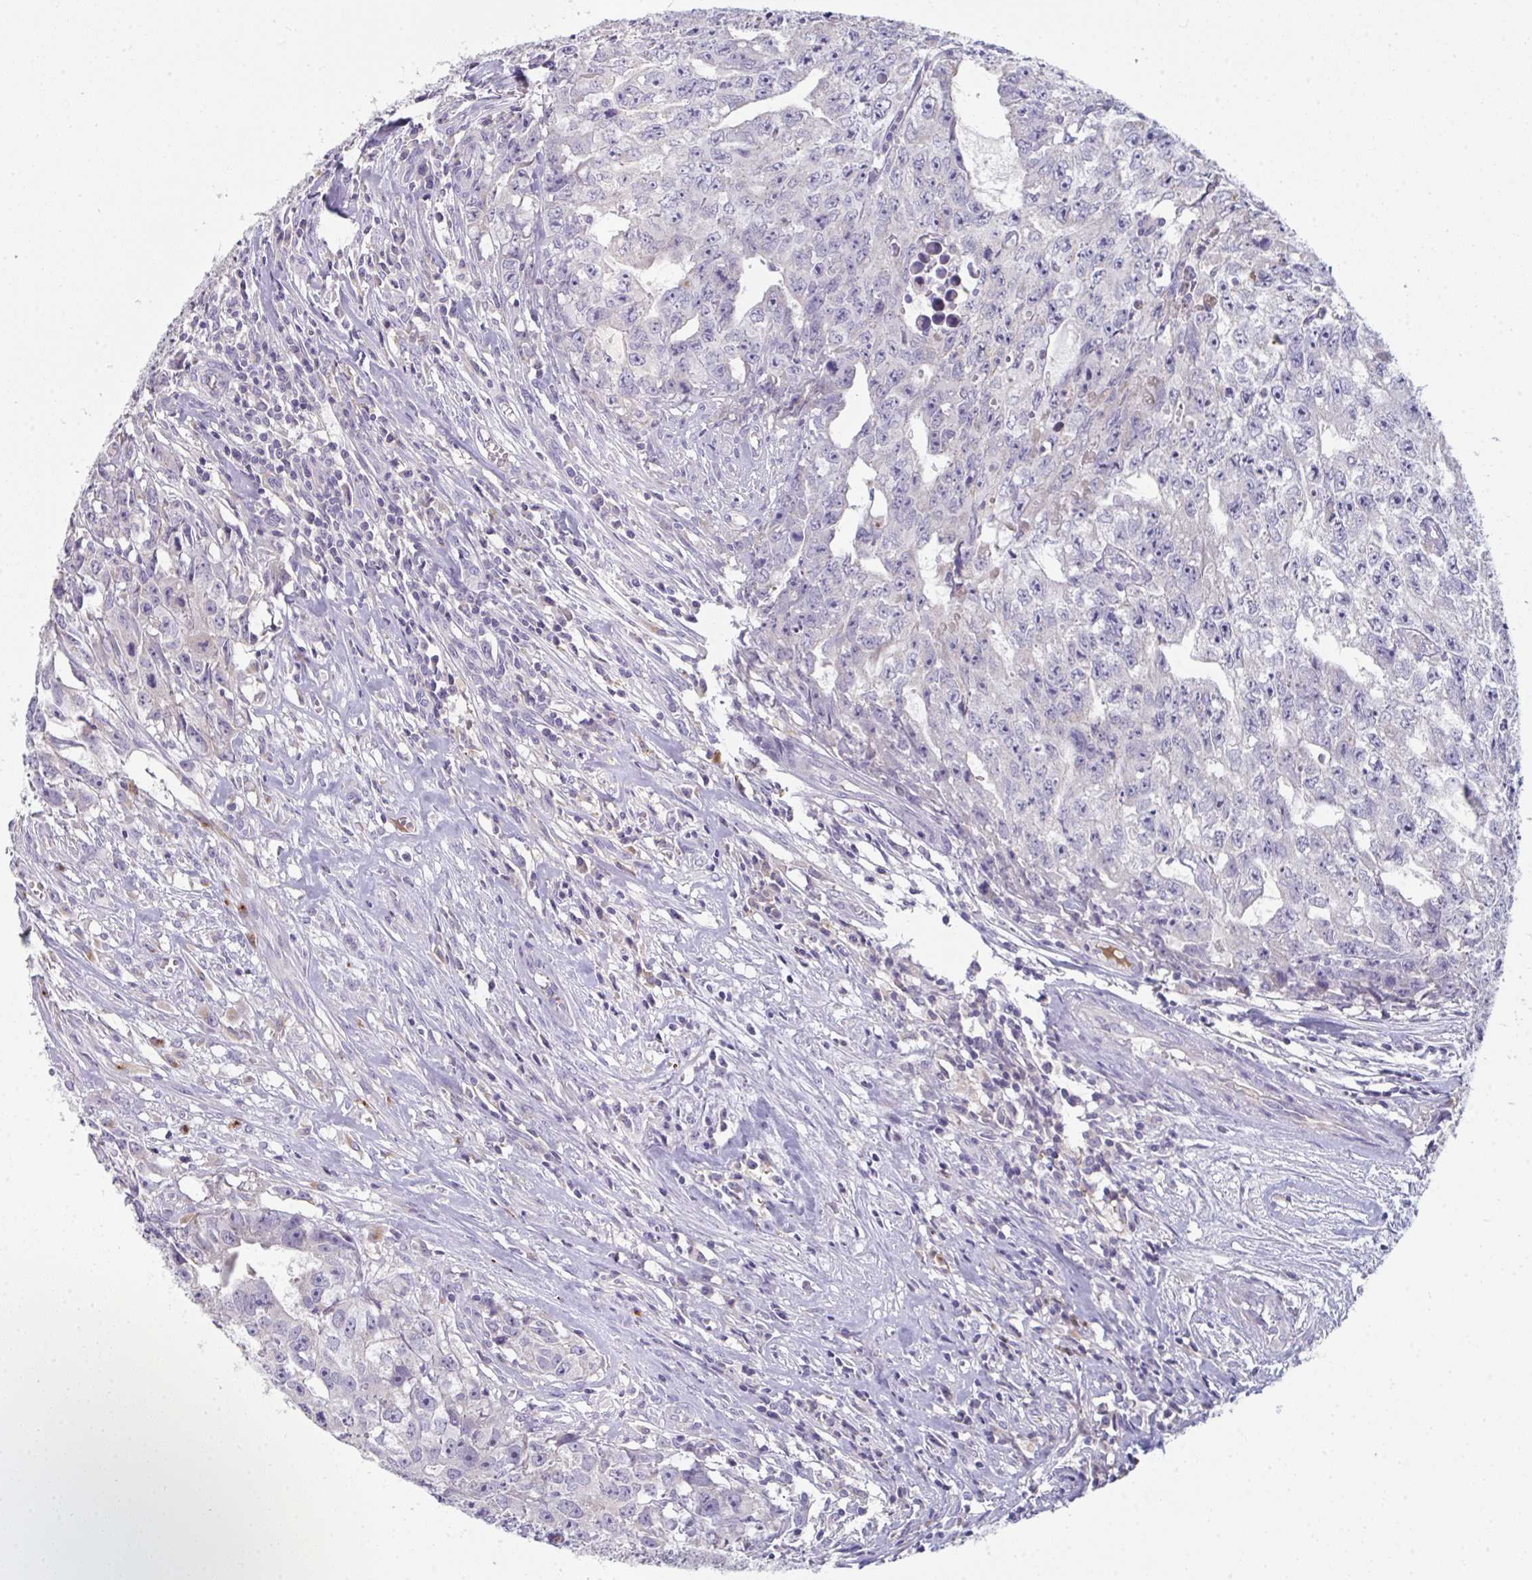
{"staining": {"intensity": "negative", "quantity": "none", "location": "none"}, "tissue": "testis cancer", "cell_type": "Tumor cells", "image_type": "cancer", "snomed": [{"axis": "morphology", "description": "Carcinoma, Embryonal, NOS"}, {"axis": "morphology", "description": "Teratoma, malignant, NOS"}, {"axis": "topography", "description": "Testis"}], "caption": "Tumor cells are negative for brown protein staining in embryonal carcinoma (testis).", "gene": "HGFAC", "patient": {"sex": "male", "age": 24}}